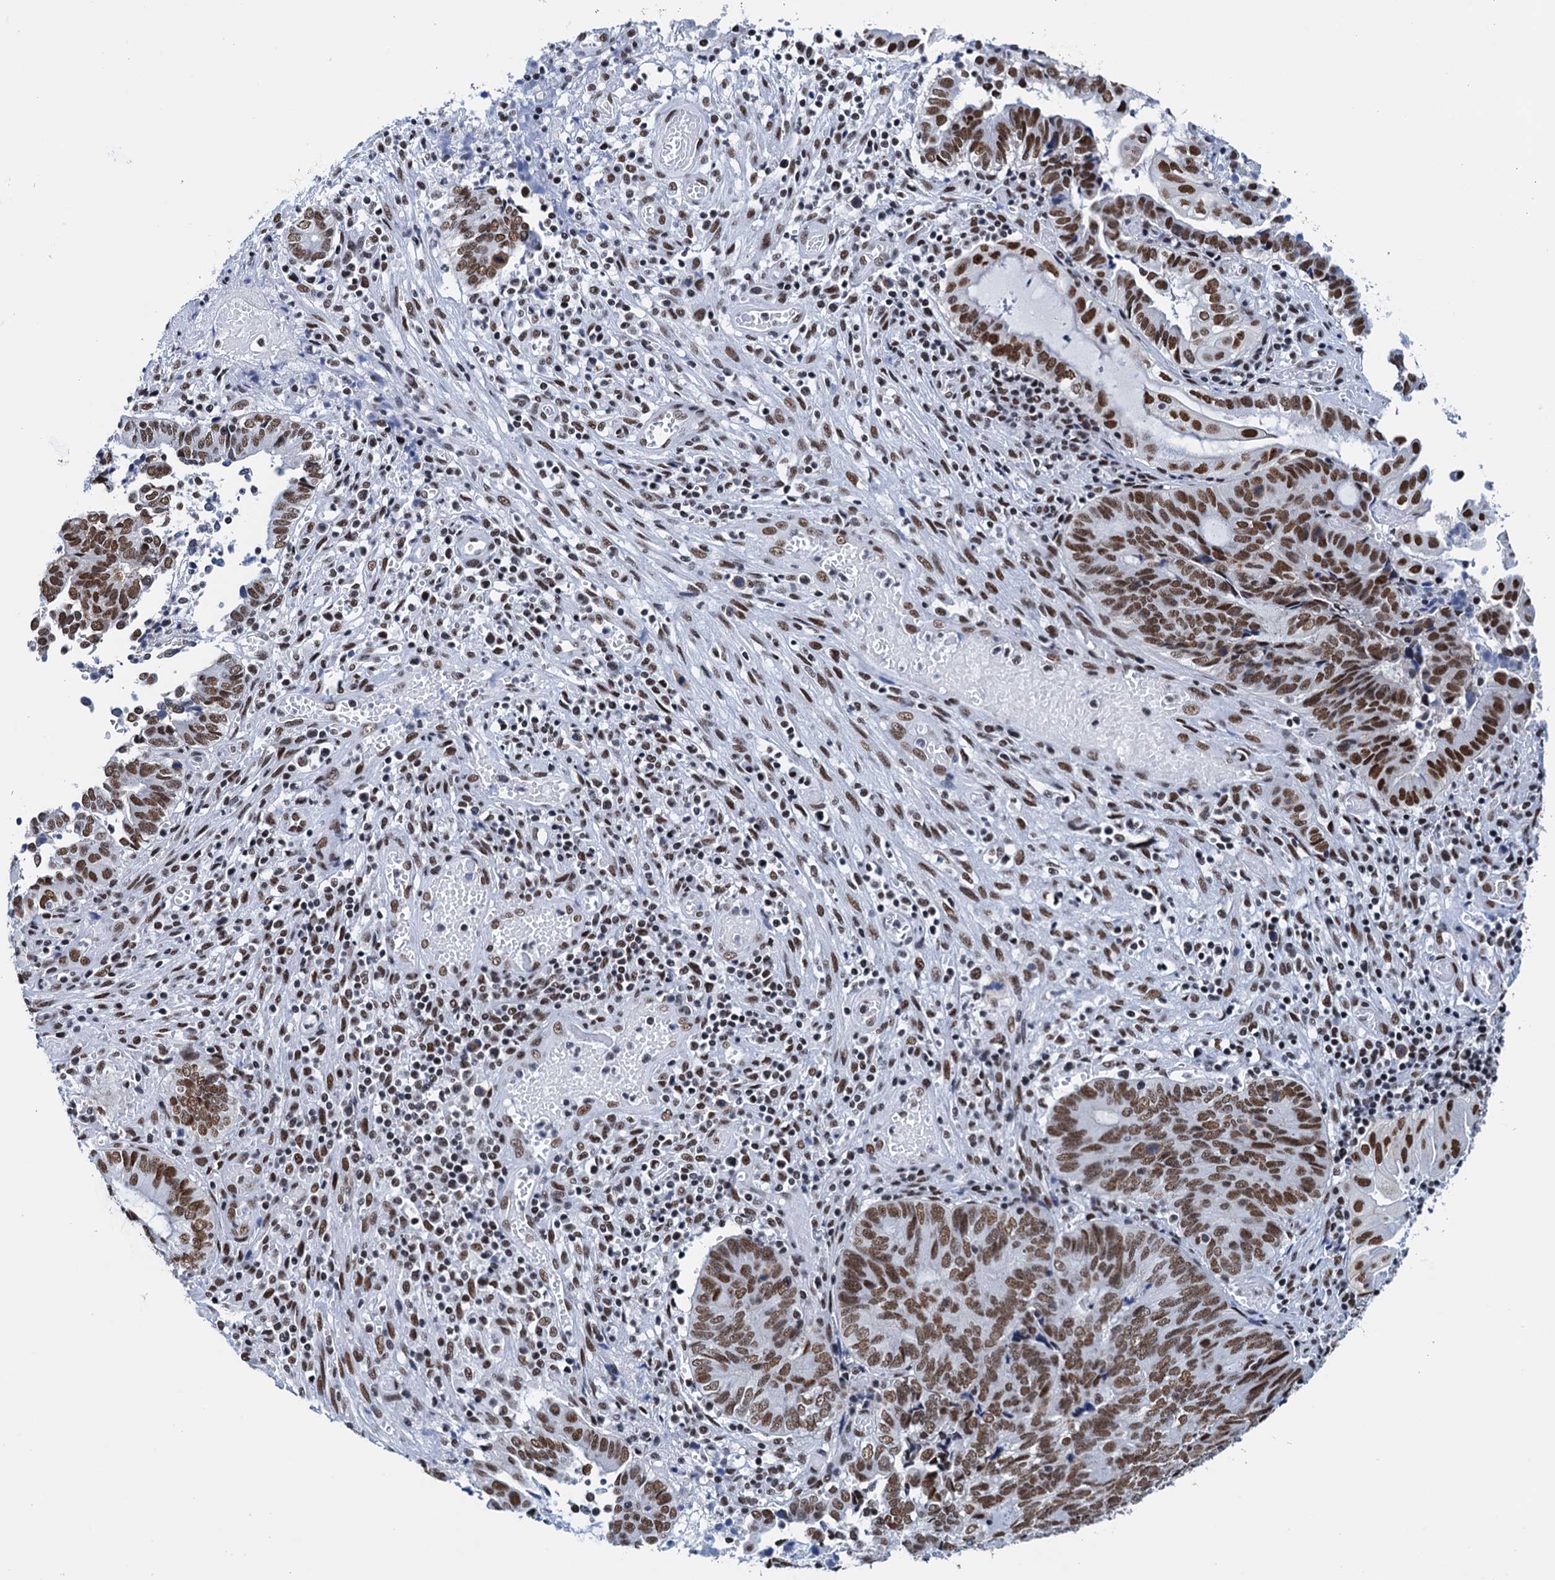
{"staining": {"intensity": "strong", "quantity": ">75%", "location": "nuclear"}, "tissue": "endometrial cancer", "cell_type": "Tumor cells", "image_type": "cancer", "snomed": [{"axis": "morphology", "description": "Adenocarcinoma, NOS"}, {"axis": "topography", "description": "Uterus"}, {"axis": "topography", "description": "Endometrium"}], "caption": "A micrograph of human endometrial adenocarcinoma stained for a protein exhibits strong nuclear brown staining in tumor cells. The staining was performed using DAB (3,3'-diaminobenzidine) to visualize the protein expression in brown, while the nuclei were stained in blue with hematoxylin (Magnification: 20x).", "gene": "SLTM", "patient": {"sex": "female", "age": 70}}